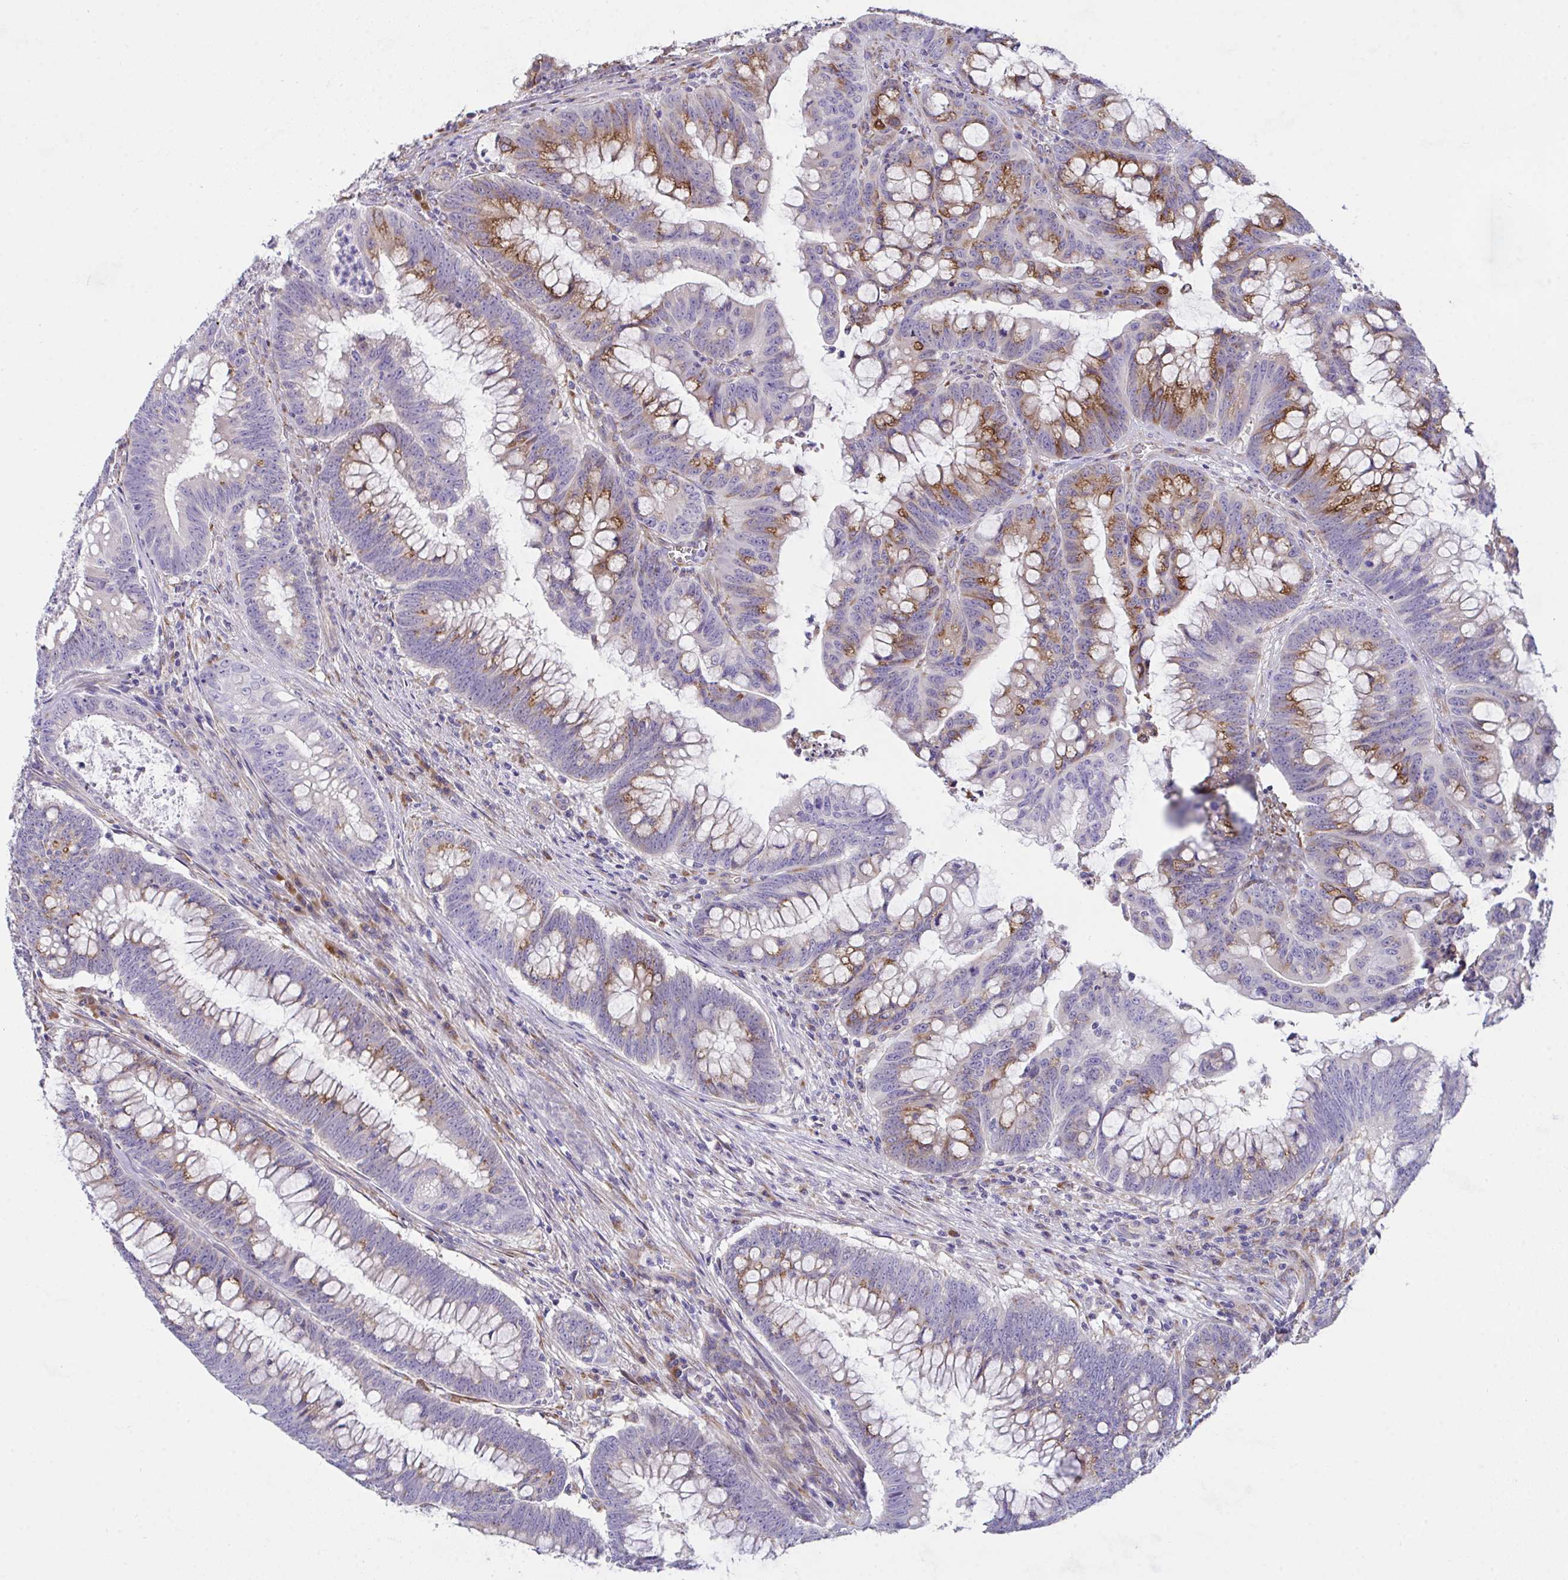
{"staining": {"intensity": "moderate", "quantity": "<25%", "location": "cytoplasmic/membranous"}, "tissue": "colorectal cancer", "cell_type": "Tumor cells", "image_type": "cancer", "snomed": [{"axis": "morphology", "description": "Adenocarcinoma, NOS"}, {"axis": "topography", "description": "Colon"}], "caption": "IHC photomicrograph of neoplastic tissue: colorectal cancer (adenocarcinoma) stained using IHC exhibits low levels of moderate protein expression localized specifically in the cytoplasmic/membranous of tumor cells, appearing as a cytoplasmic/membranous brown color.", "gene": "MIA3", "patient": {"sex": "male", "age": 62}}